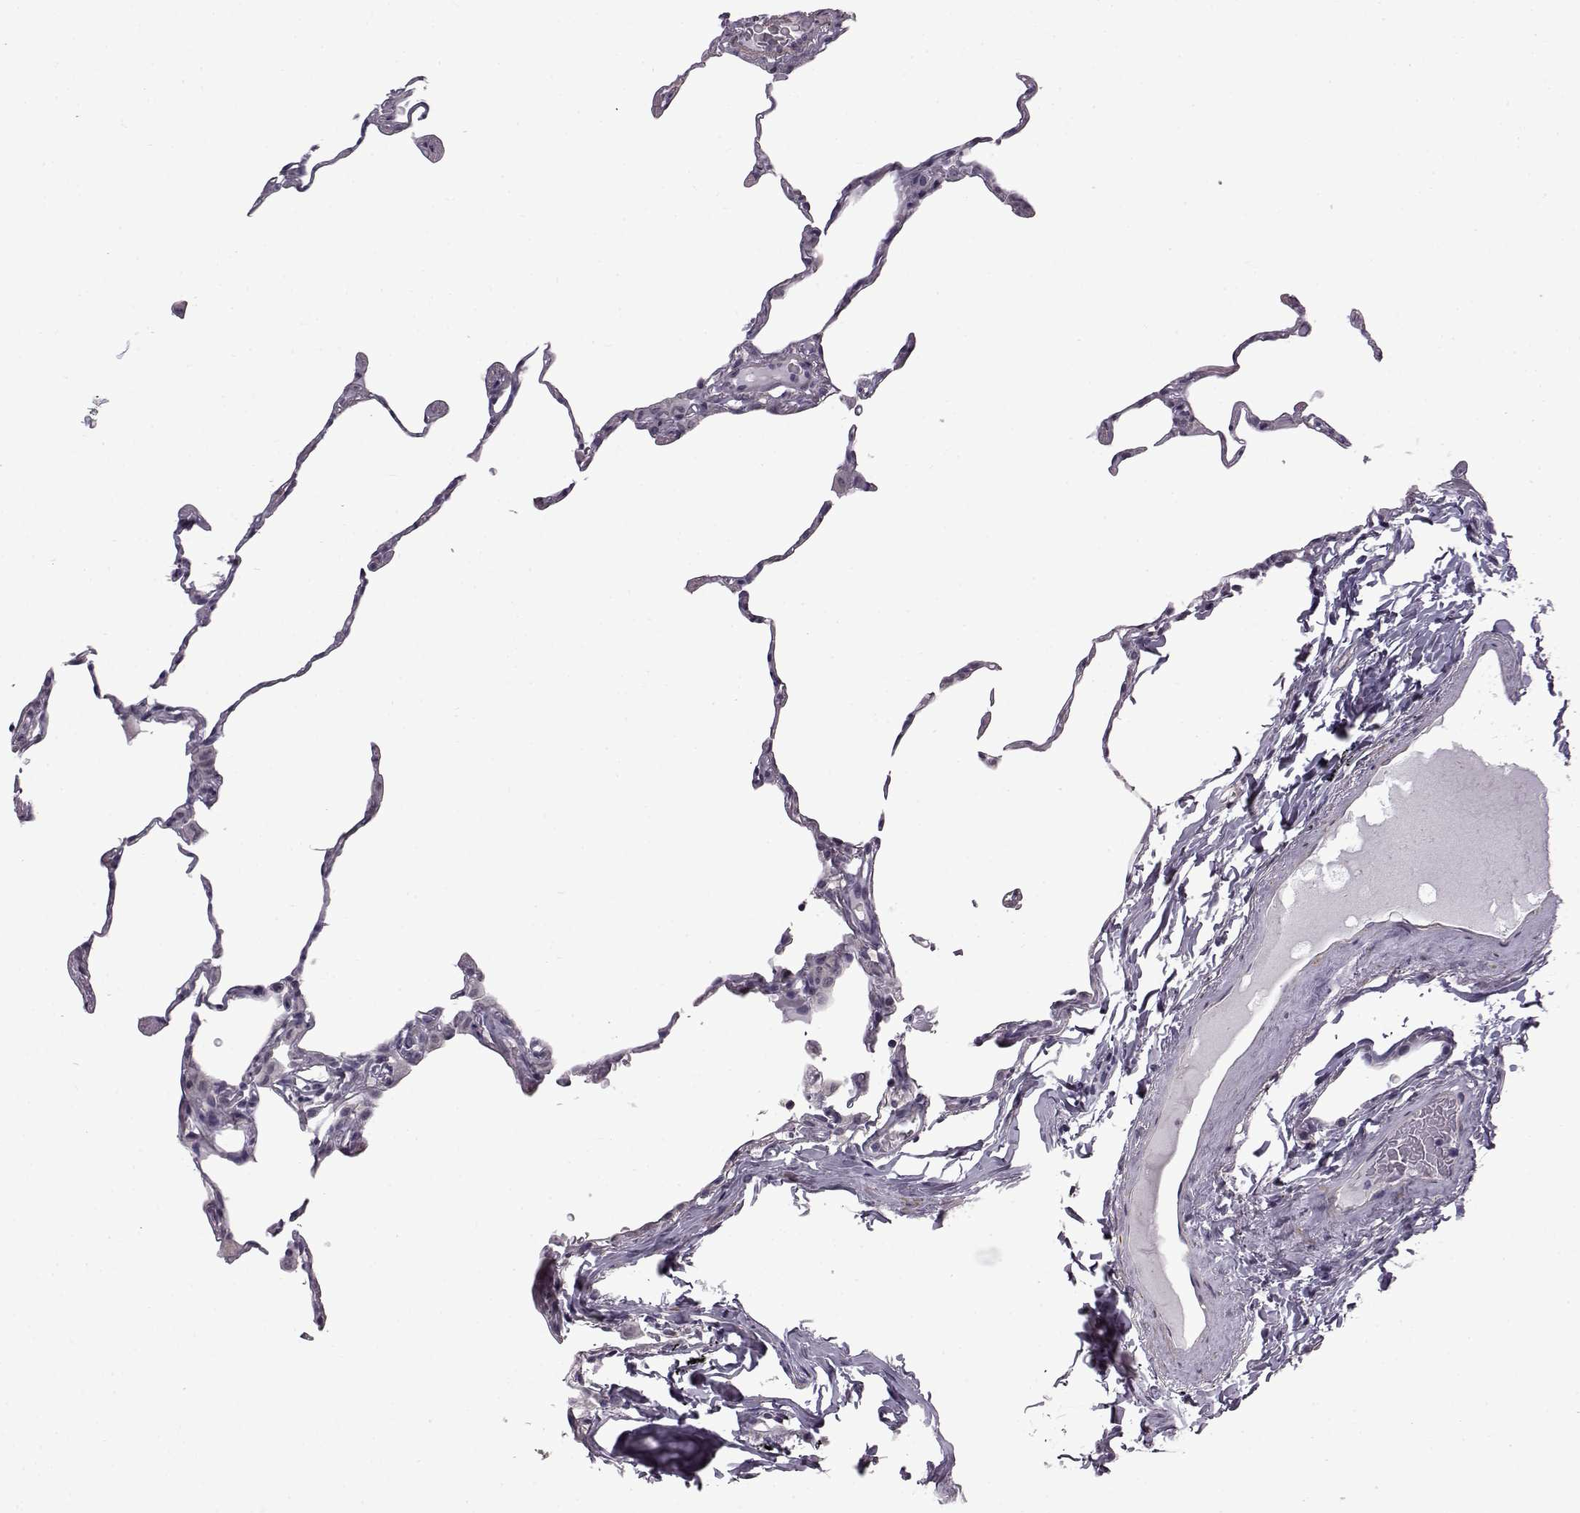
{"staining": {"intensity": "negative", "quantity": "none", "location": "none"}, "tissue": "lung", "cell_type": "Alveolar cells", "image_type": "normal", "snomed": [{"axis": "morphology", "description": "Normal tissue, NOS"}, {"axis": "topography", "description": "Lung"}], "caption": "An IHC micrograph of normal lung is shown. There is no staining in alveolar cells of lung.", "gene": "SYNPO2", "patient": {"sex": "female", "age": 57}}